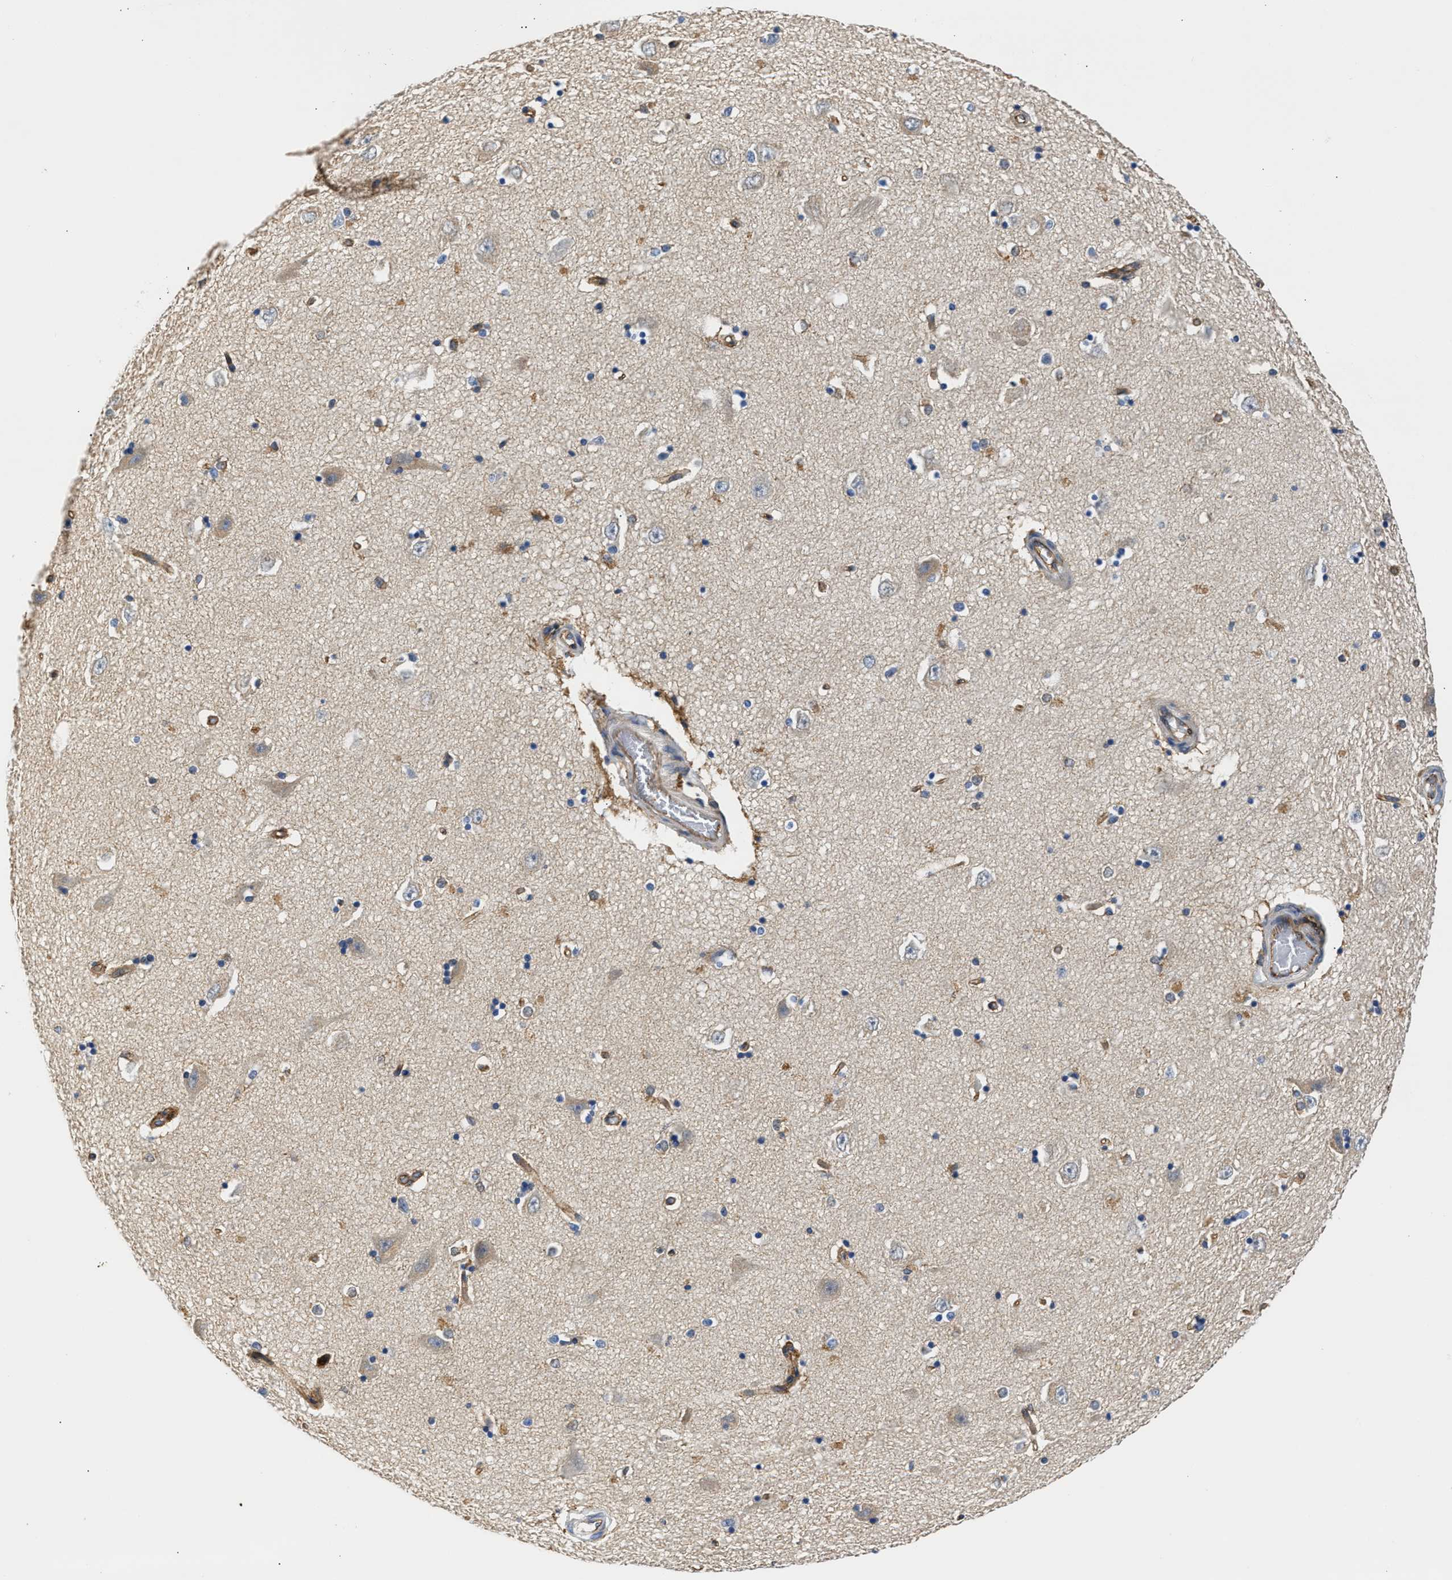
{"staining": {"intensity": "weak", "quantity": "<25%", "location": "cytoplasmic/membranous"}, "tissue": "hippocampus", "cell_type": "Glial cells", "image_type": "normal", "snomed": [{"axis": "morphology", "description": "Normal tissue, NOS"}, {"axis": "topography", "description": "Hippocampus"}], "caption": "IHC micrograph of unremarkable hippocampus: hippocampus stained with DAB exhibits no significant protein staining in glial cells.", "gene": "SAMD9L", "patient": {"sex": "male", "age": 45}}